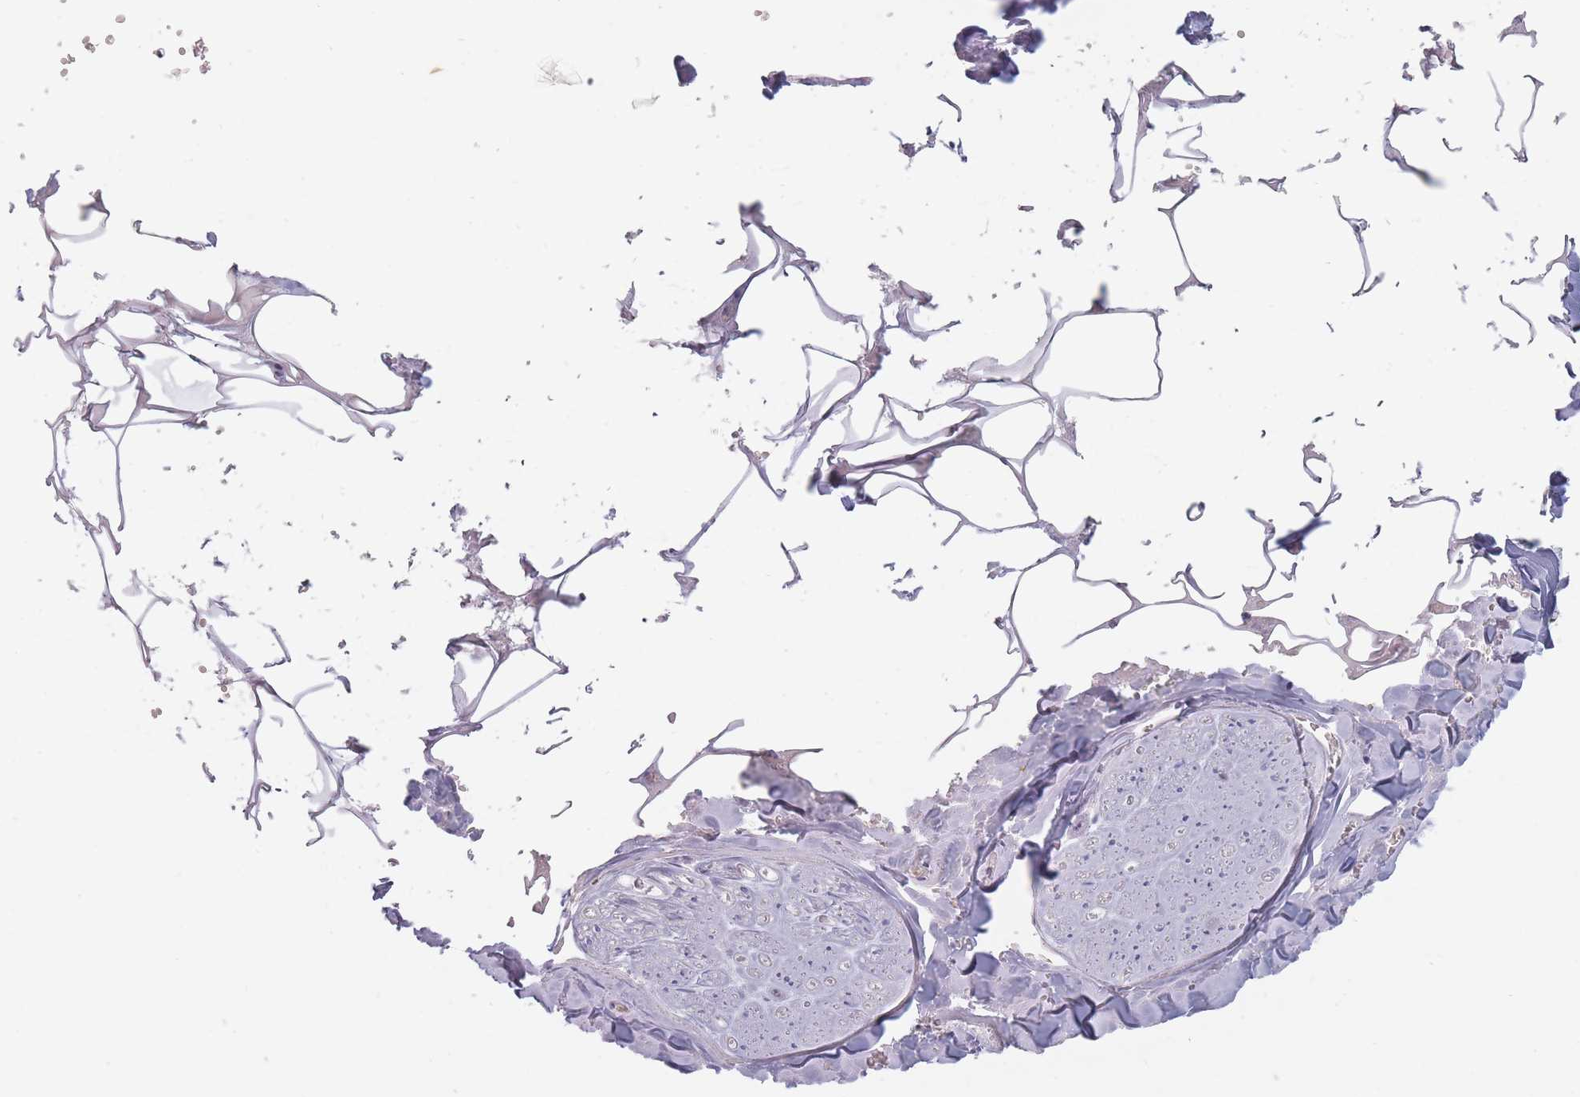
{"staining": {"intensity": "negative", "quantity": "none", "location": "none"}, "tissue": "adipose tissue", "cell_type": "Adipocytes", "image_type": "normal", "snomed": [{"axis": "morphology", "description": "Normal tissue, NOS"}, {"axis": "topography", "description": "Salivary gland"}, {"axis": "topography", "description": "Peripheral nerve tissue"}], "caption": "A micrograph of adipose tissue stained for a protein reveals no brown staining in adipocytes. (IHC, brightfield microscopy, high magnification).", "gene": "ERBIN", "patient": {"sex": "male", "age": 38}}